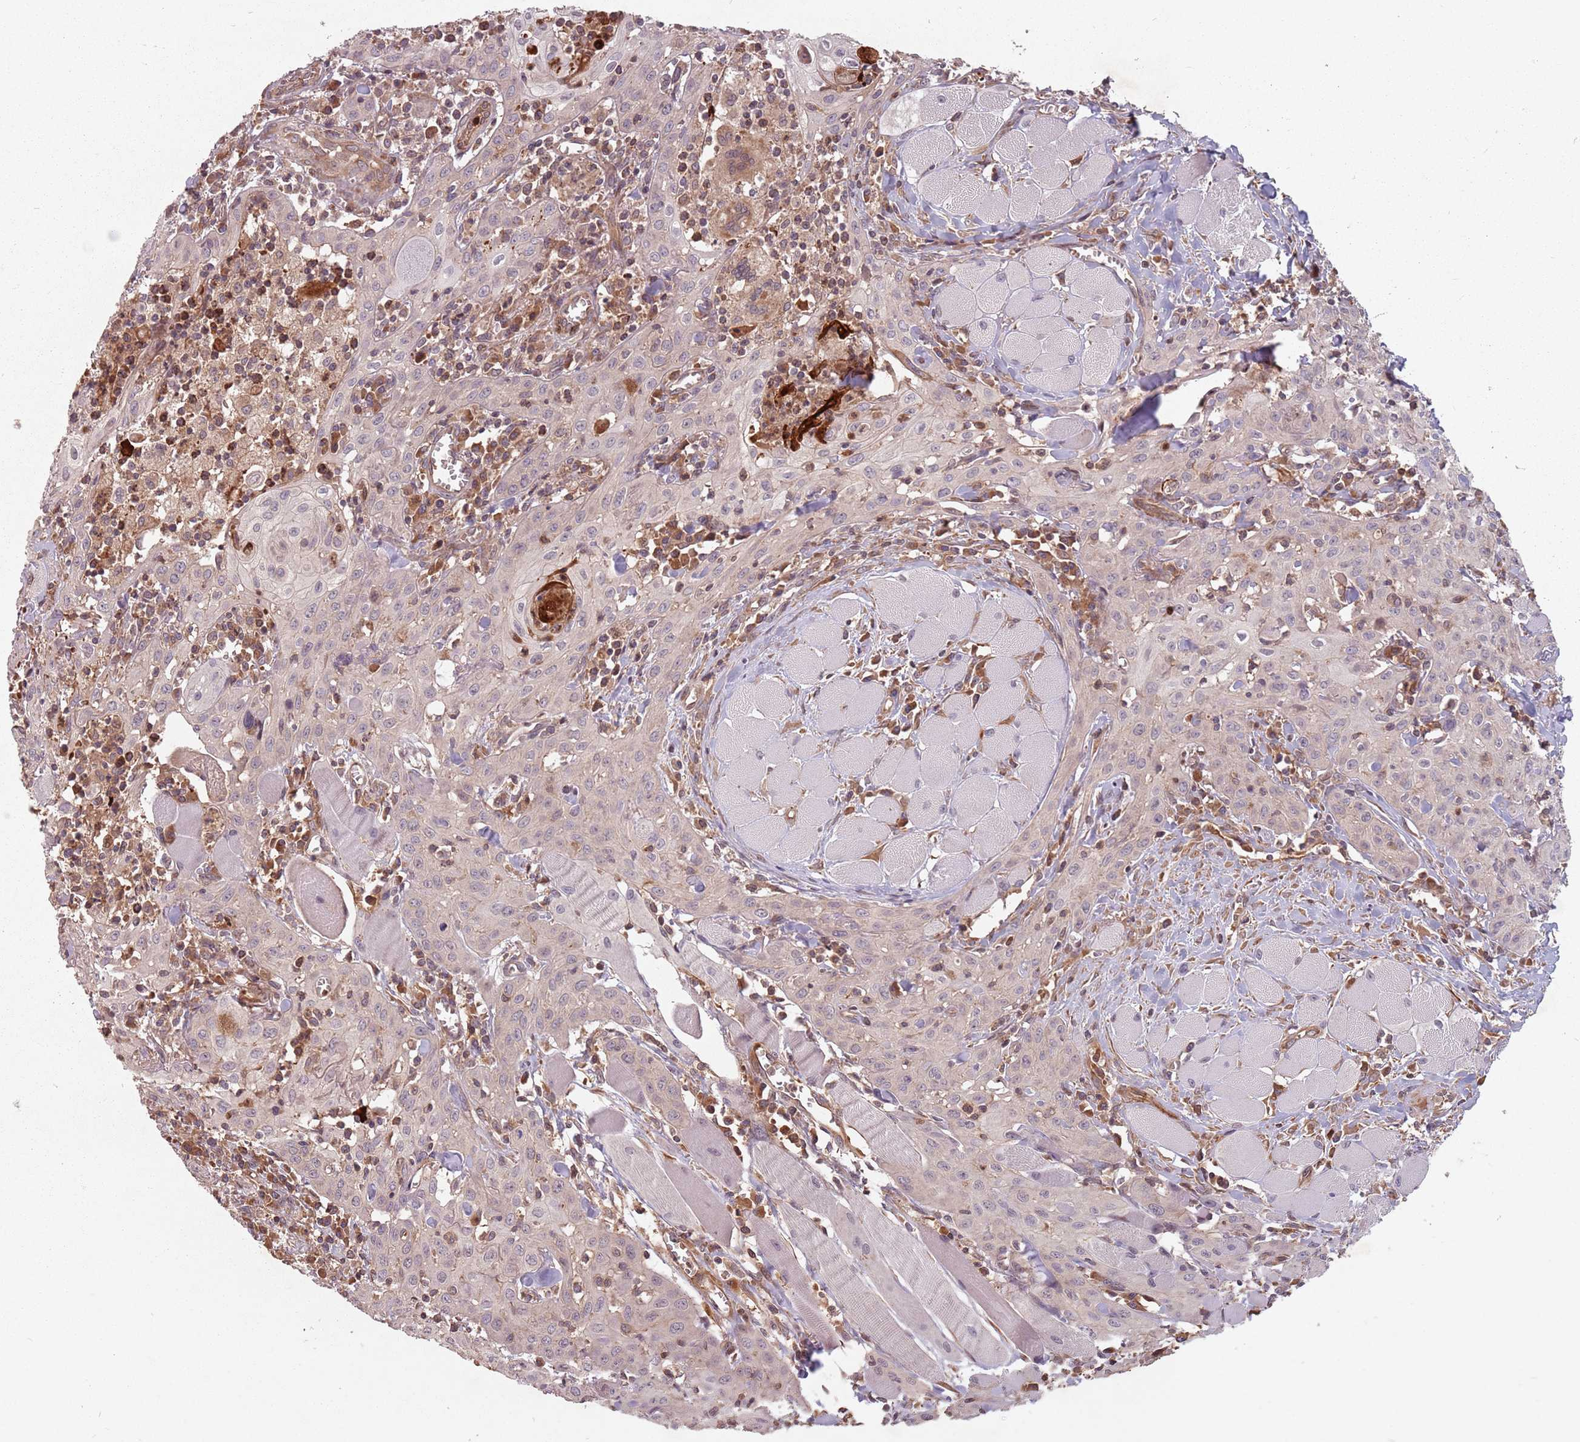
{"staining": {"intensity": "negative", "quantity": "none", "location": "none"}, "tissue": "head and neck cancer", "cell_type": "Tumor cells", "image_type": "cancer", "snomed": [{"axis": "morphology", "description": "Squamous cell carcinoma, NOS"}, {"axis": "topography", "description": "Oral tissue"}, {"axis": "topography", "description": "Head-Neck"}], "caption": "Tumor cells show no significant protein staining in head and neck squamous cell carcinoma. Brightfield microscopy of IHC stained with DAB (brown) and hematoxylin (blue), captured at high magnification.", "gene": "GPR180", "patient": {"sex": "female", "age": 70}}